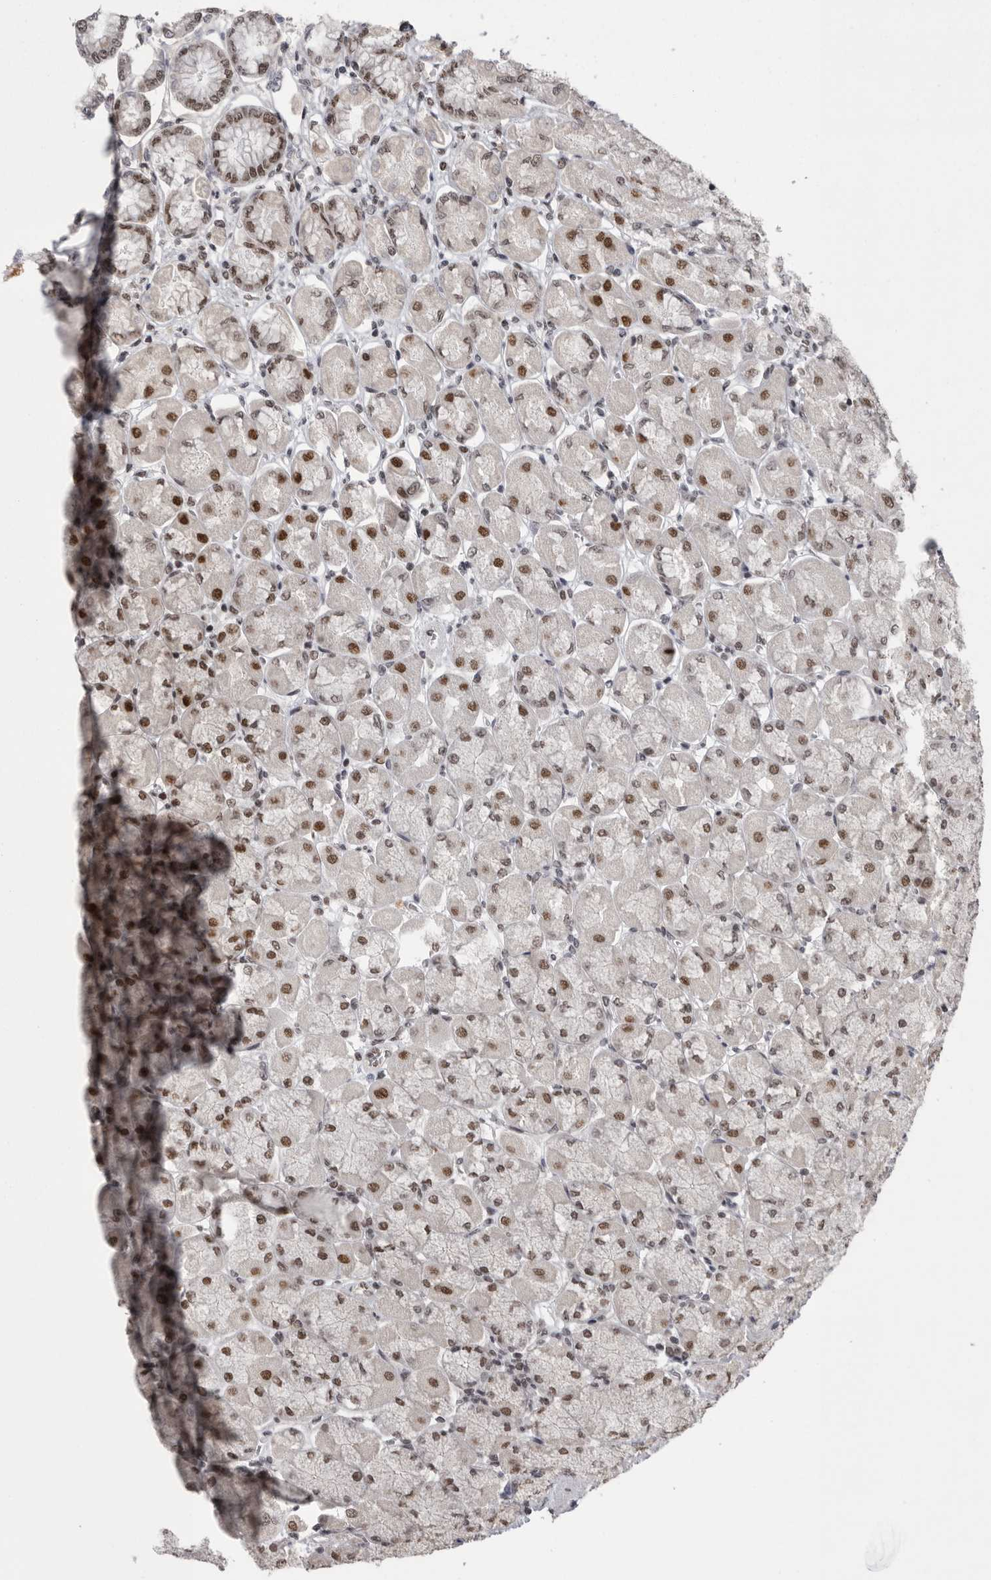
{"staining": {"intensity": "strong", "quantity": ">75%", "location": "nuclear"}, "tissue": "stomach", "cell_type": "Glandular cells", "image_type": "normal", "snomed": [{"axis": "morphology", "description": "Normal tissue, NOS"}, {"axis": "topography", "description": "Stomach, upper"}], "caption": "Immunohistochemical staining of unremarkable stomach displays high levels of strong nuclear staining in about >75% of glandular cells.", "gene": "POU5F1", "patient": {"sex": "female", "age": 56}}